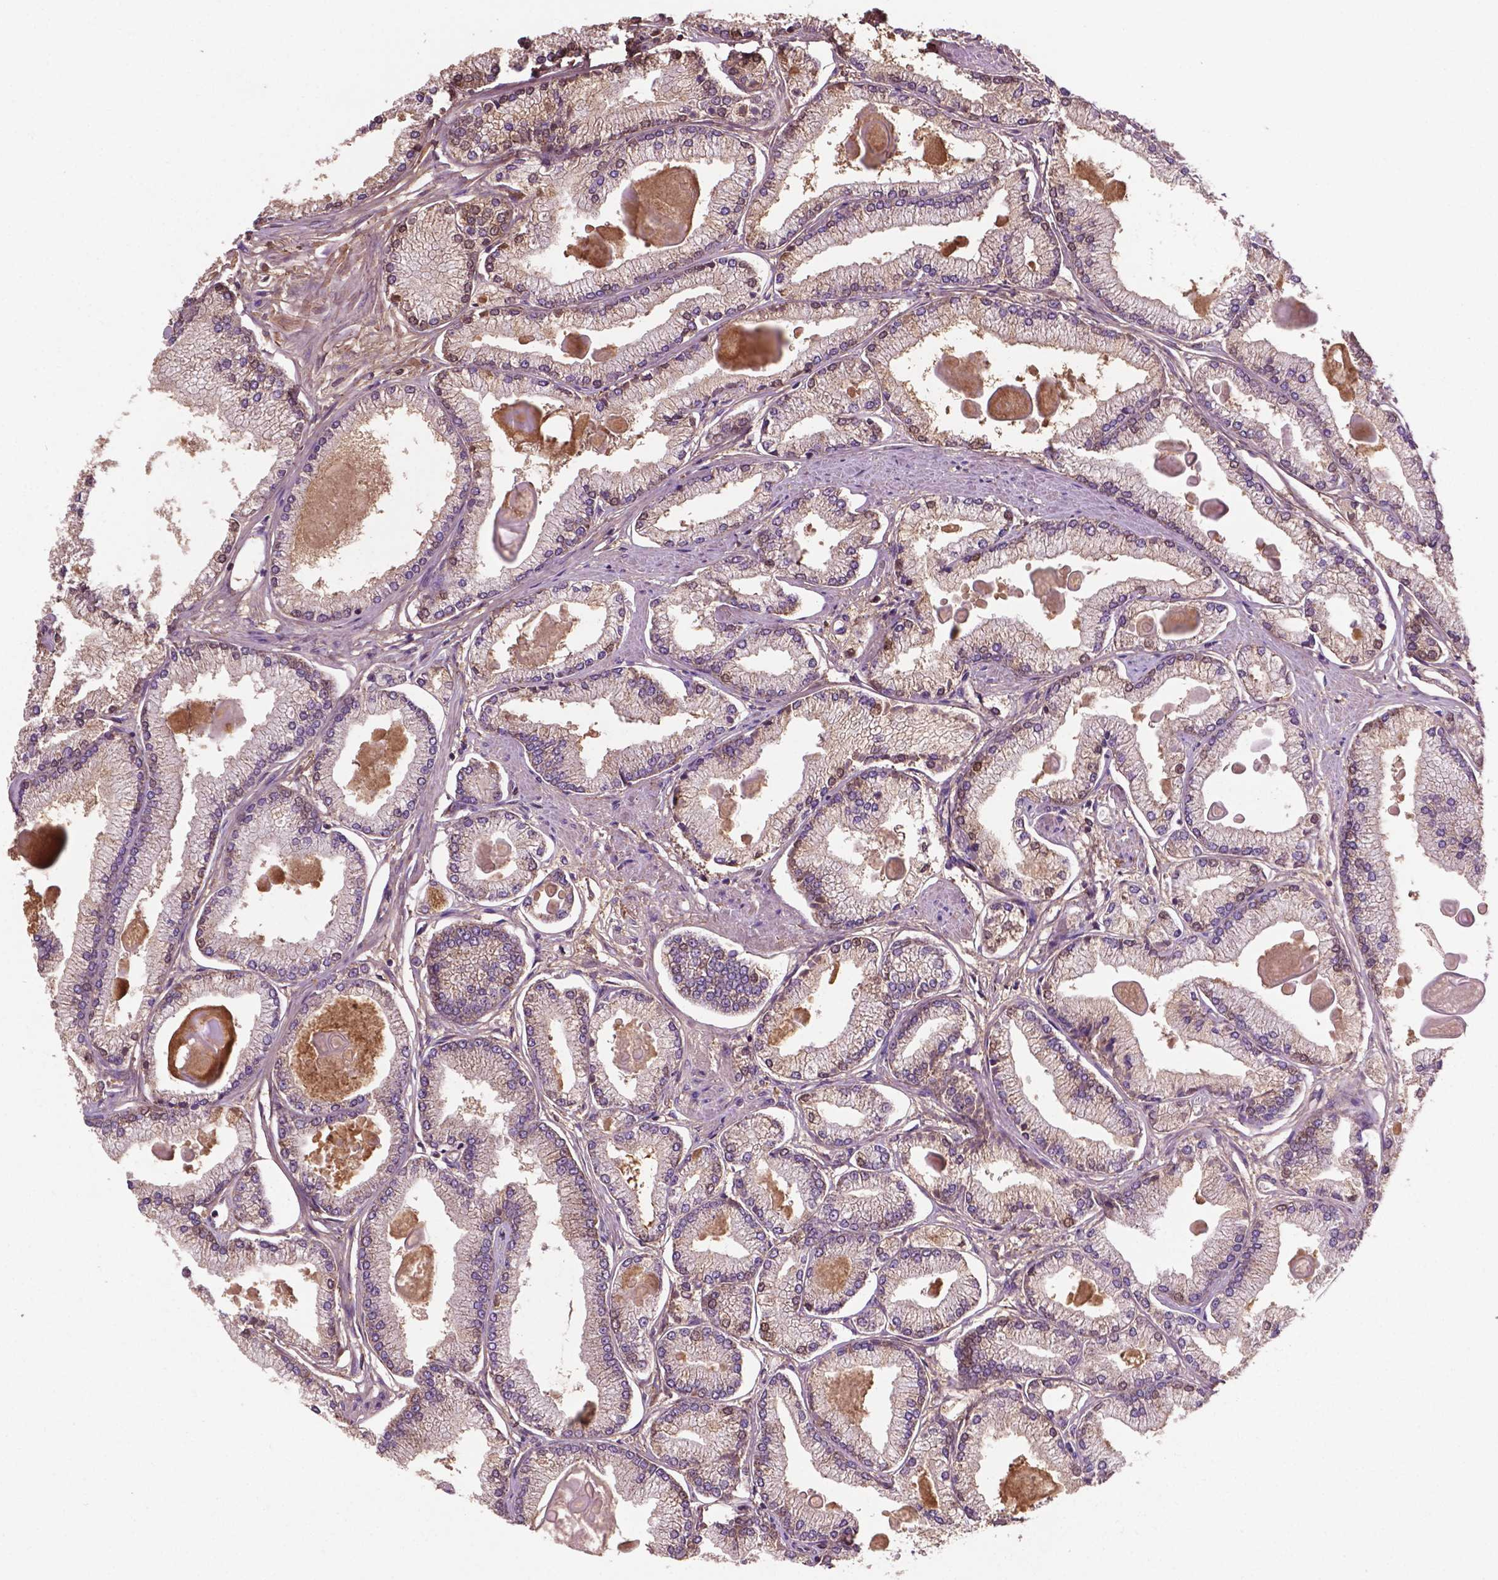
{"staining": {"intensity": "weak", "quantity": ">75%", "location": "cytoplasmic/membranous"}, "tissue": "prostate cancer", "cell_type": "Tumor cells", "image_type": "cancer", "snomed": [{"axis": "morphology", "description": "Adenocarcinoma, High grade"}, {"axis": "topography", "description": "Prostate"}], "caption": "Protein staining displays weak cytoplasmic/membranous positivity in approximately >75% of tumor cells in prostate cancer. The protein of interest is stained brown, and the nuclei are stained in blue (DAB (3,3'-diaminobenzidine) IHC with brightfield microscopy, high magnification).", "gene": "GJA9", "patient": {"sex": "male", "age": 68}}